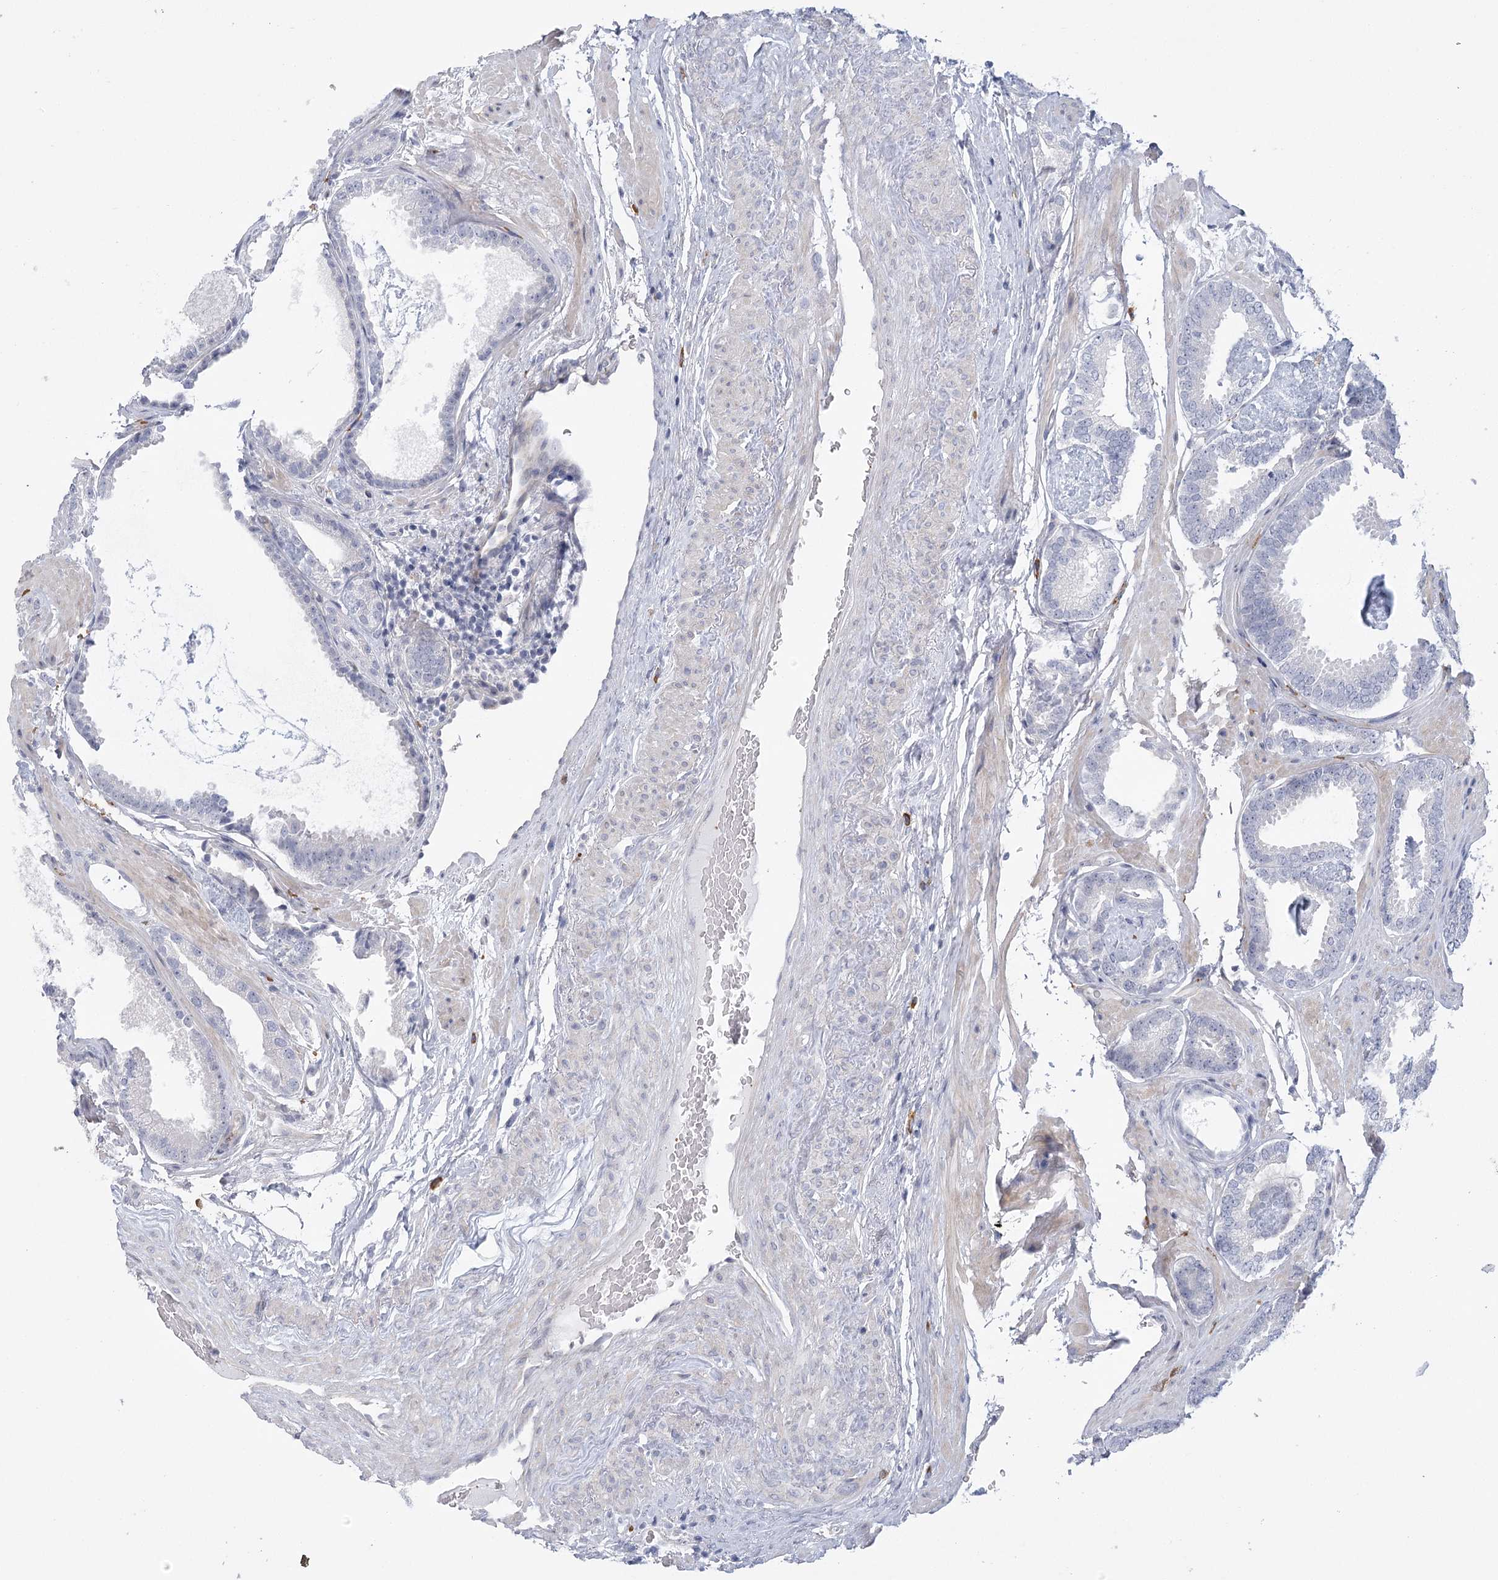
{"staining": {"intensity": "negative", "quantity": "none", "location": "none"}, "tissue": "prostate cancer", "cell_type": "Tumor cells", "image_type": "cancer", "snomed": [{"axis": "morphology", "description": "Adenocarcinoma, Low grade"}, {"axis": "topography", "description": "Prostate"}], "caption": "Prostate cancer (low-grade adenocarcinoma) was stained to show a protein in brown. There is no significant staining in tumor cells.", "gene": "FAM76B", "patient": {"sex": "male", "age": 71}}